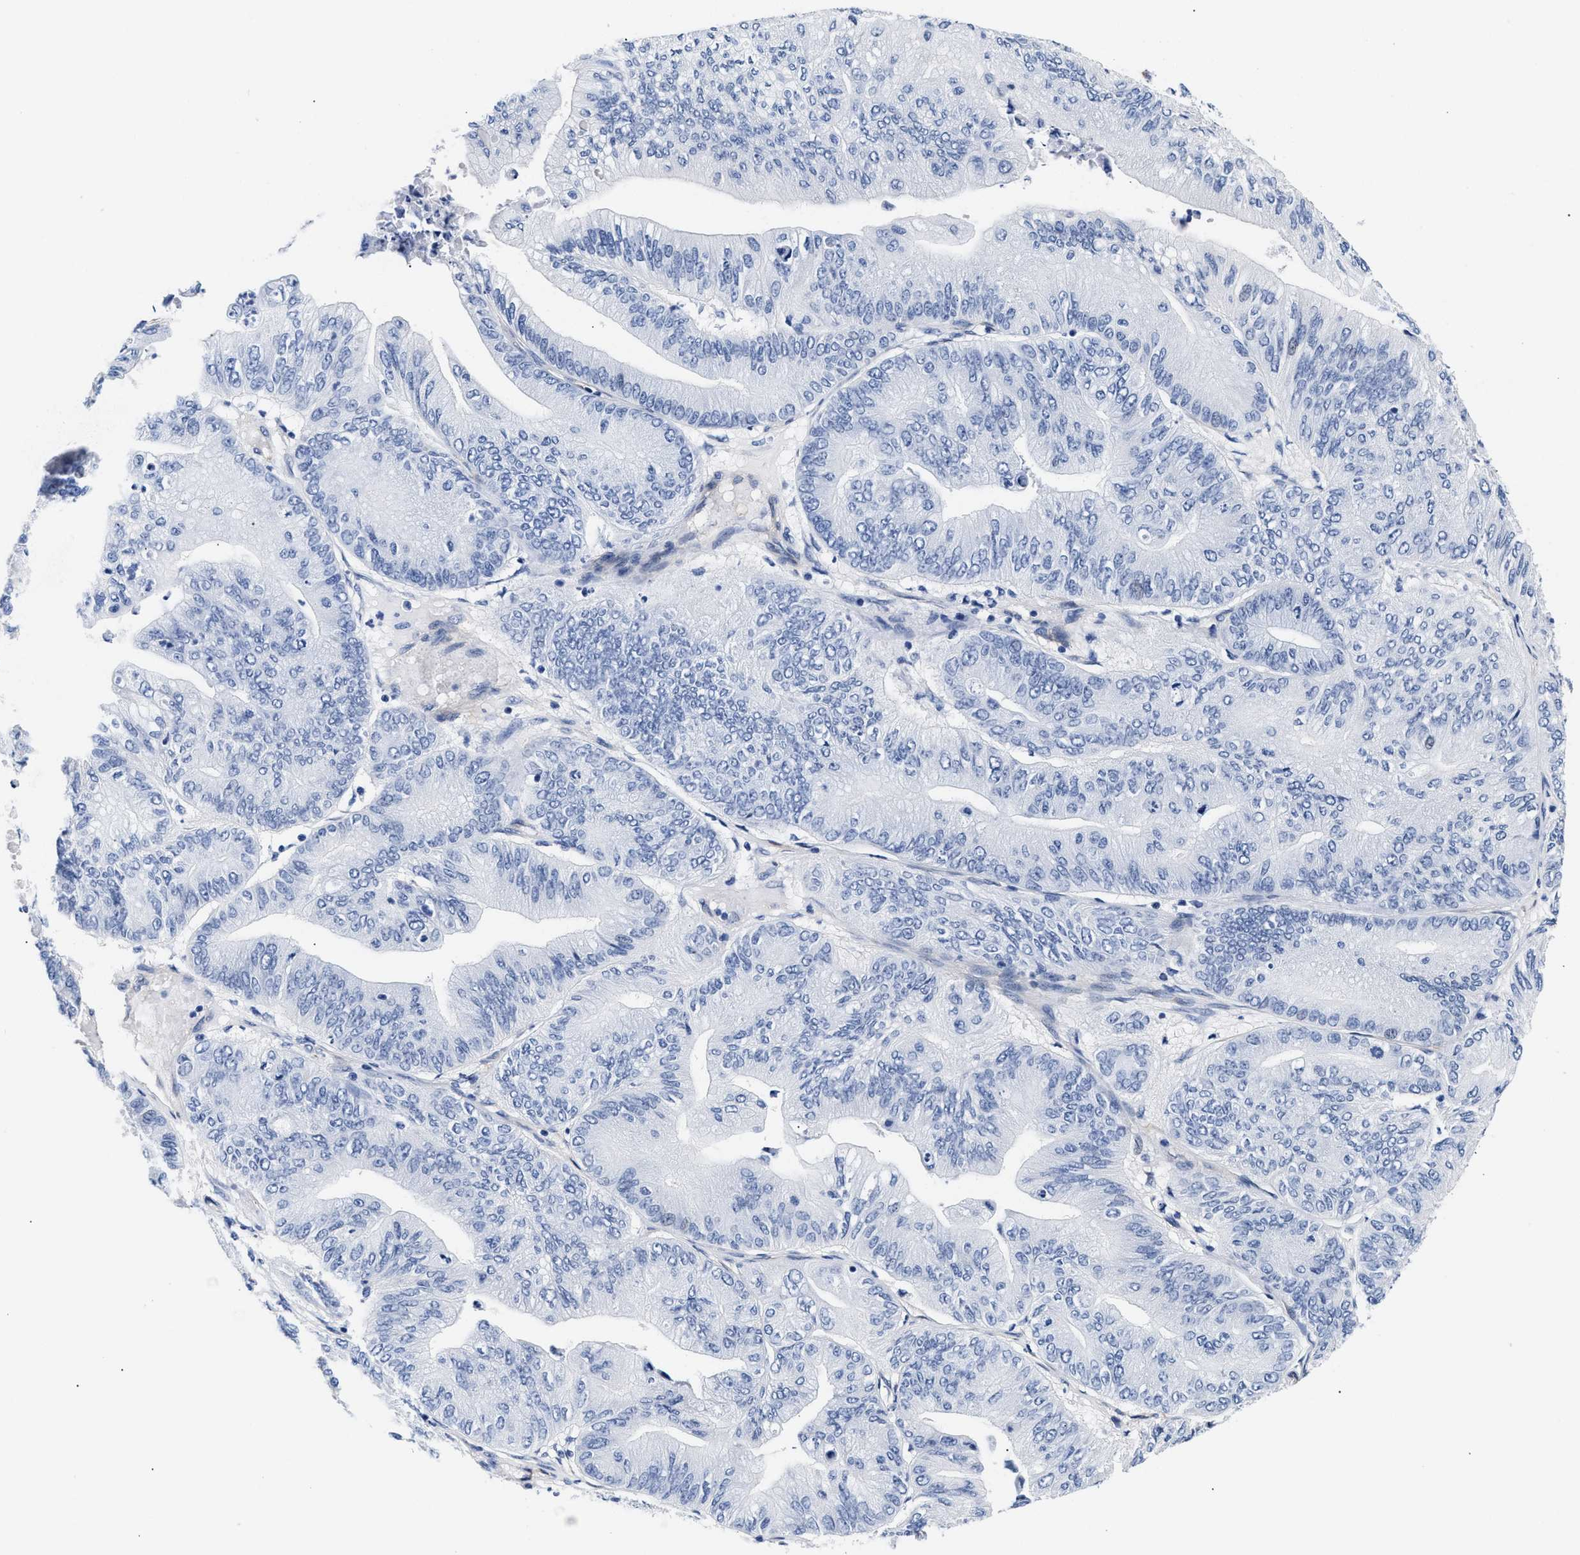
{"staining": {"intensity": "negative", "quantity": "none", "location": "none"}, "tissue": "ovarian cancer", "cell_type": "Tumor cells", "image_type": "cancer", "snomed": [{"axis": "morphology", "description": "Cystadenocarcinoma, mucinous, NOS"}, {"axis": "topography", "description": "Ovary"}], "caption": "Tumor cells are negative for brown protein staining in ovarian mucinous cystadenocarcinoma.", "gene": "TRIM29", "patient": {"sex": "female", "age": 61}}